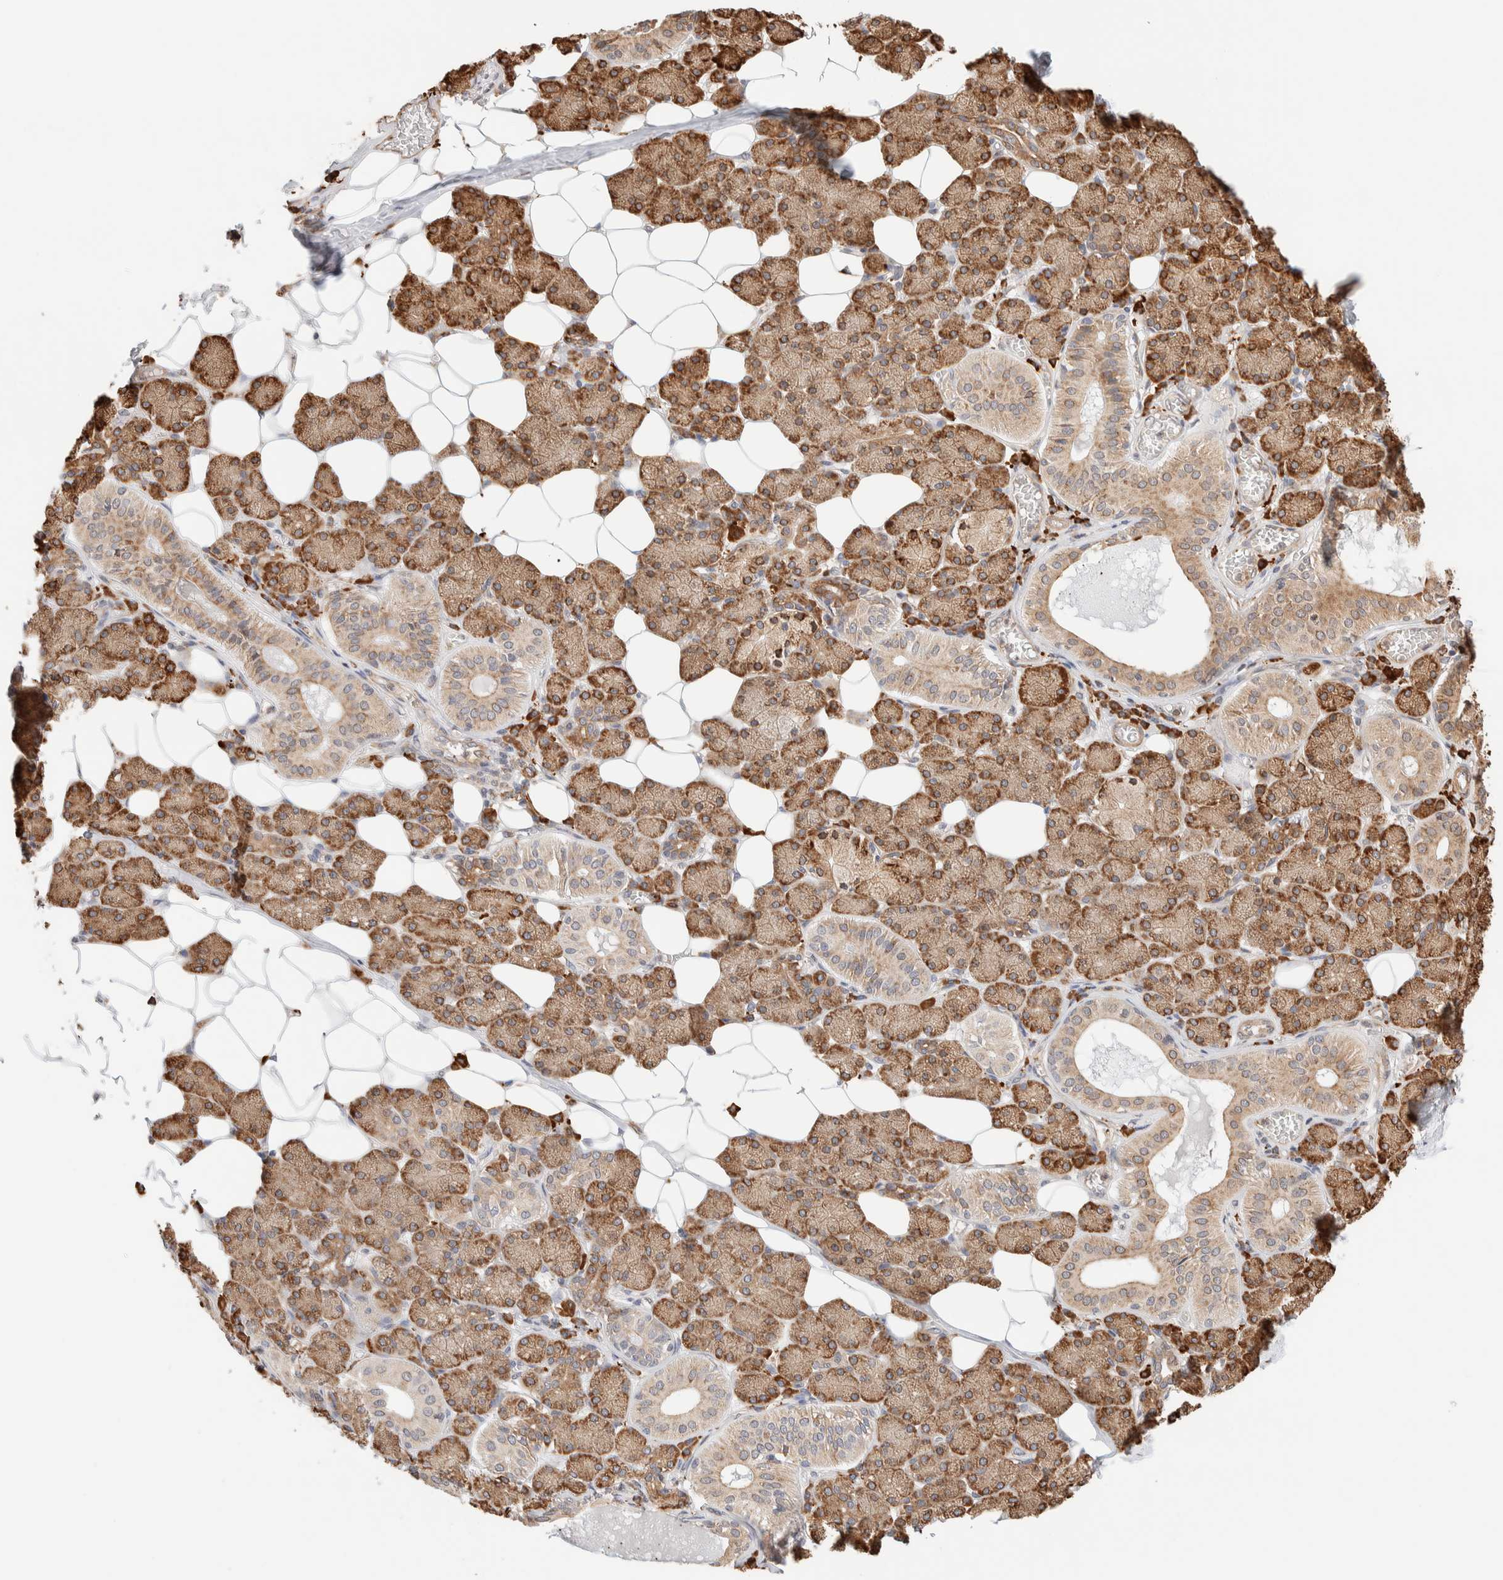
{"staining": {"intensity": "moderate", "quantity": ">75%", "location": "cytoplasmic/membranous"}, "tissue": "salivary gland", "cell_type": "Glandular cells", "image_type": "normal", "snomed": [{"axis": "morphology", "description": "Normal tissue, NOS"}, {"axis": "topography", "description": "Salivary gland"}], "caption": "IHC of unremarkable human salivary gland exhibits medium levels of moderate cytoplasmic/membranous positivity in approximately >75% of glandular cells. (Stains: DAB (3,3'-diaminobenzidine) in brown, nuclei in blue, Microscopy: brightfield microscopy at high magnification).", "gene": "INTS1", "patient": {"sex": "female", "age": 33}}